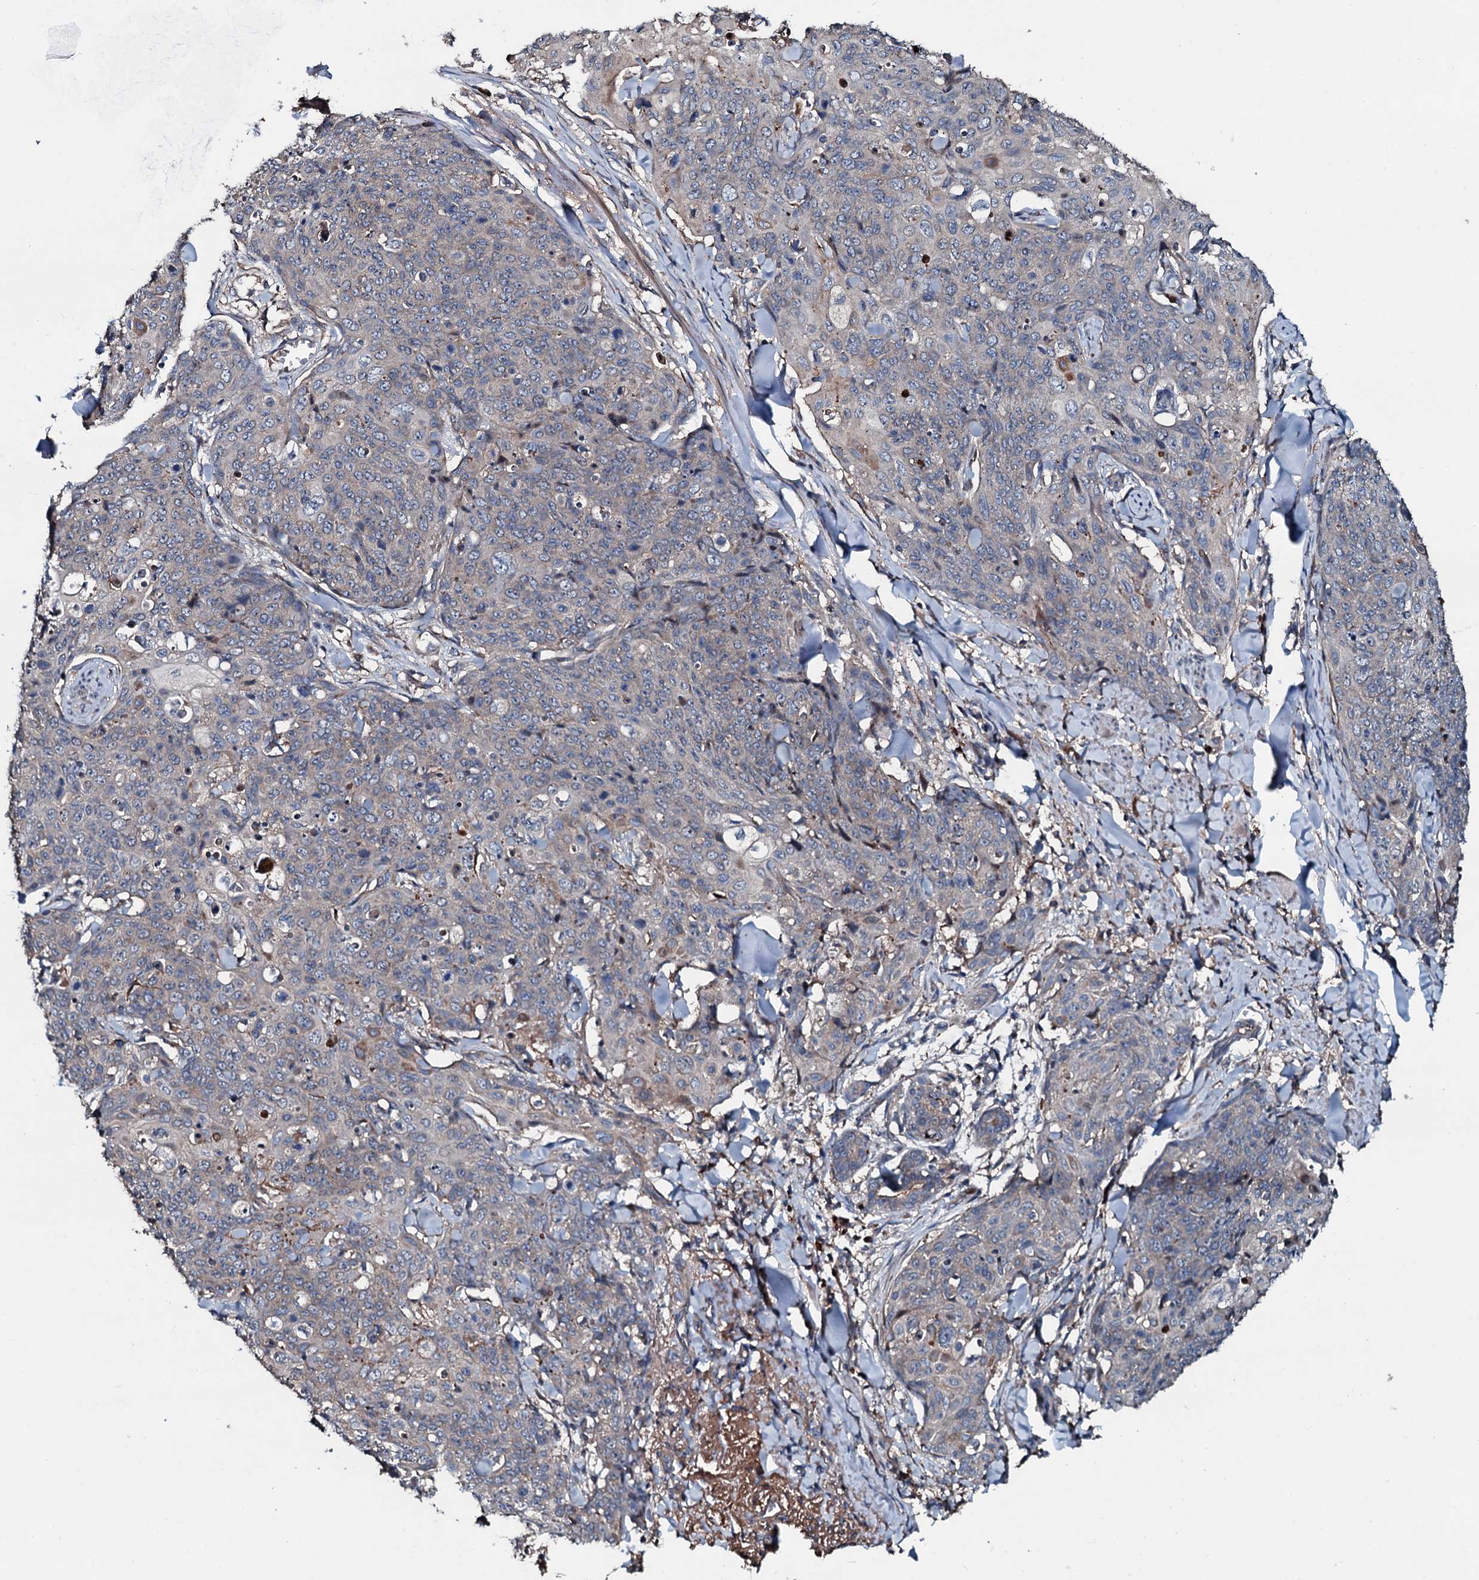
{"staining": {"intensity": "weak", "quantity": "<25%", "location": "cytoplasmic/membranous"}, "tissue": "skin cancer", "cell_type": "Tumor cells", "image_type": "cancer", "snomed": [{"axis": "morphology", "description": "Squamous cell carcinoma, NOS"}, {"axis": "topography", "description": "Skin"}, {"axis": "topography", "description": "Vulva"}], "caption": "Immunohistochemical staining of skin cancer (squamous cell carcinoma) demonstrates no significant expression in tumor cells. Brightfield microscopy of immunohistochemistry (IHC) stained with DAB (brown) and hematoxylin (blue), captured at high magnification.", "gene": "AARS1", "patient": {"sex": "female", "age": 85}}